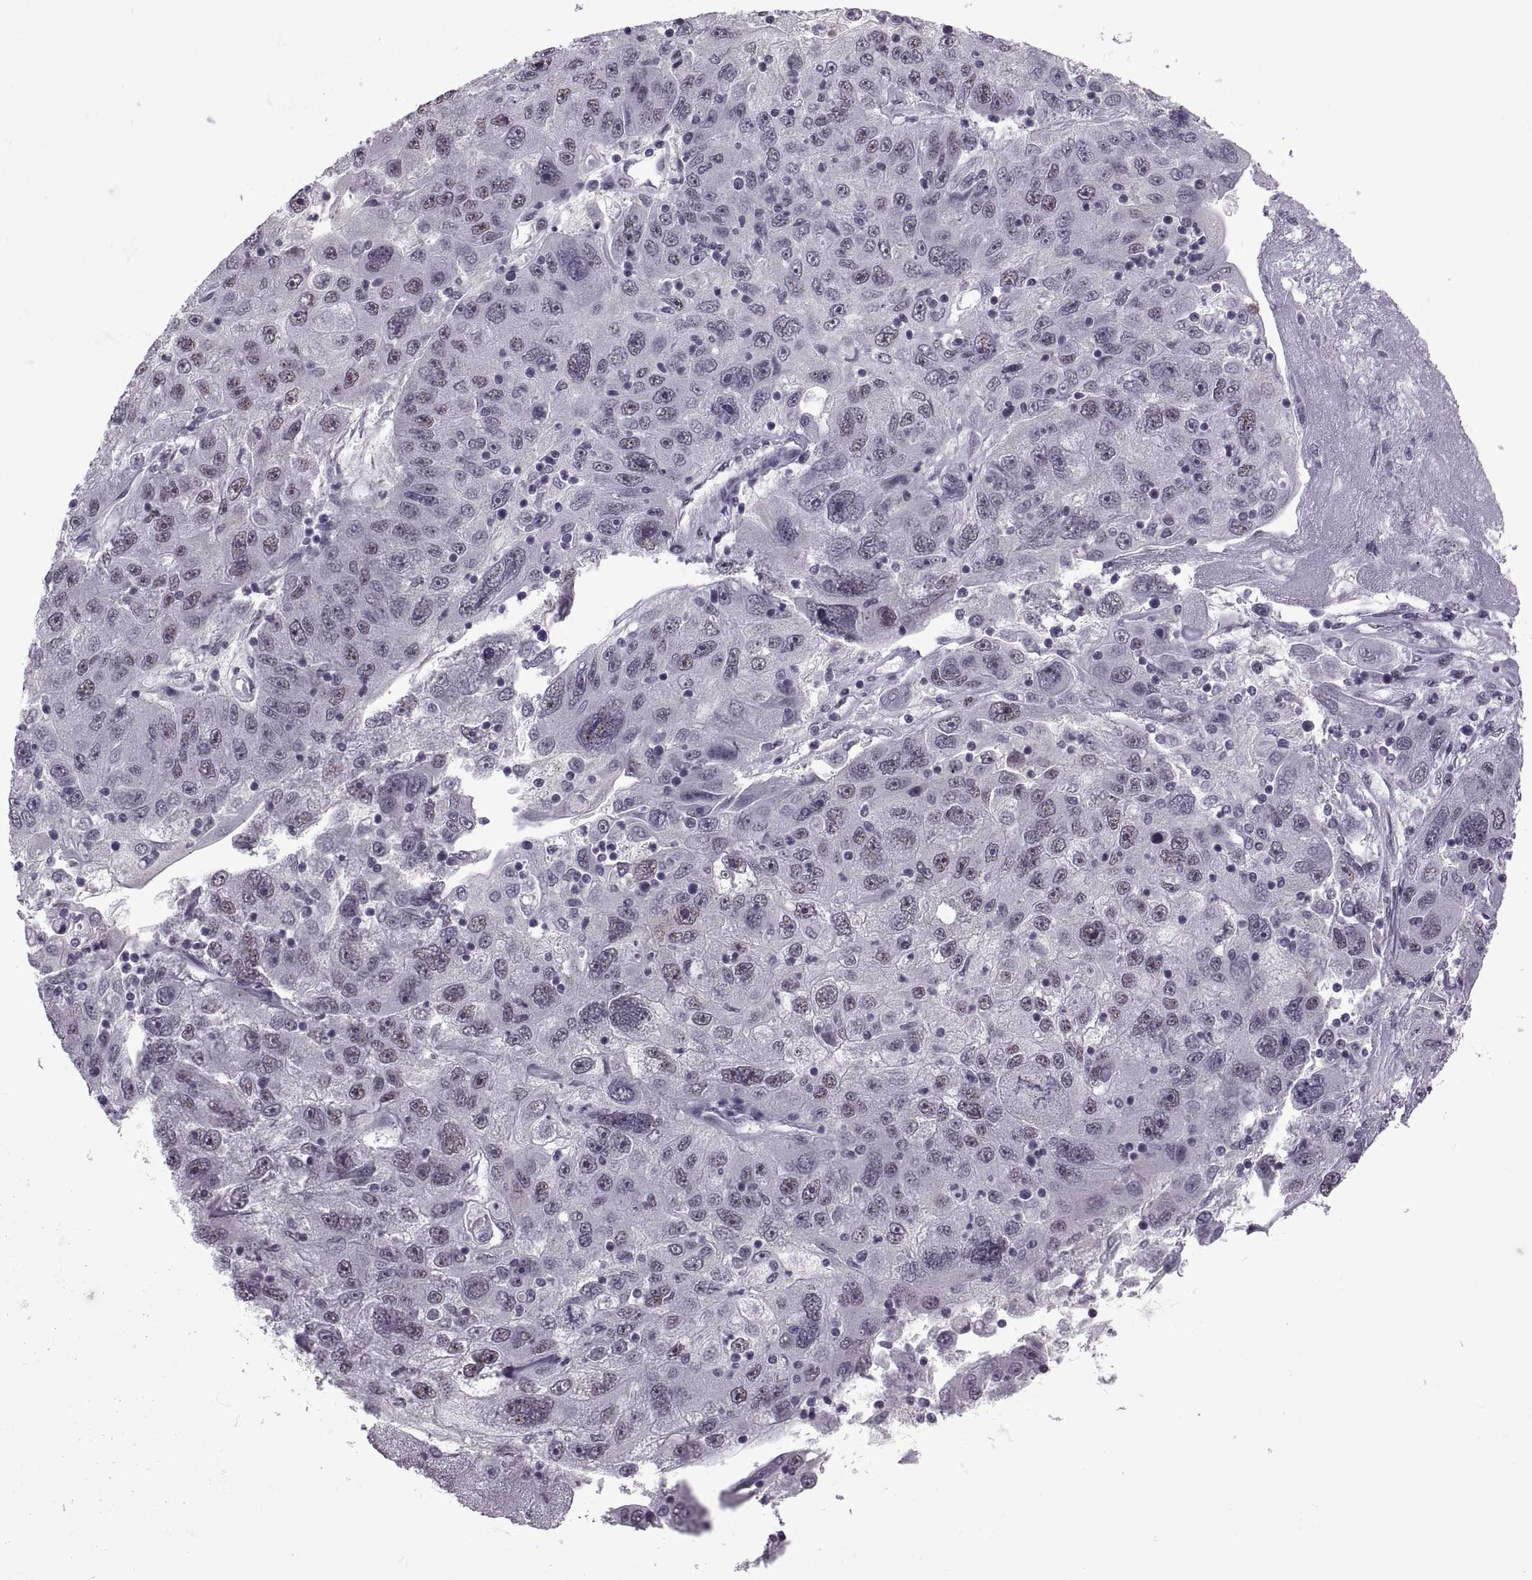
{"staining": {"intensity": "negative", "quantity": "none", "location": "none"}, "tissue": "stomach cancer", "cell_type": "Tumor cells", "image_type": "cancer", "snomed": [{"axis": "morphology", "description": "Adenocarcinoma, NOS"}, {"axis": "topography", "description": "Stomach"}], "caption": "High magnification brightfield microscopy of stomach cancer (adenocarcinoma) stained with DAB (brown) and counterstained with hematoxylin (blue): tumor cells show no significant expression.", "gene": "MAGEA4", "patient": {"sex": "male", "age": 56}}